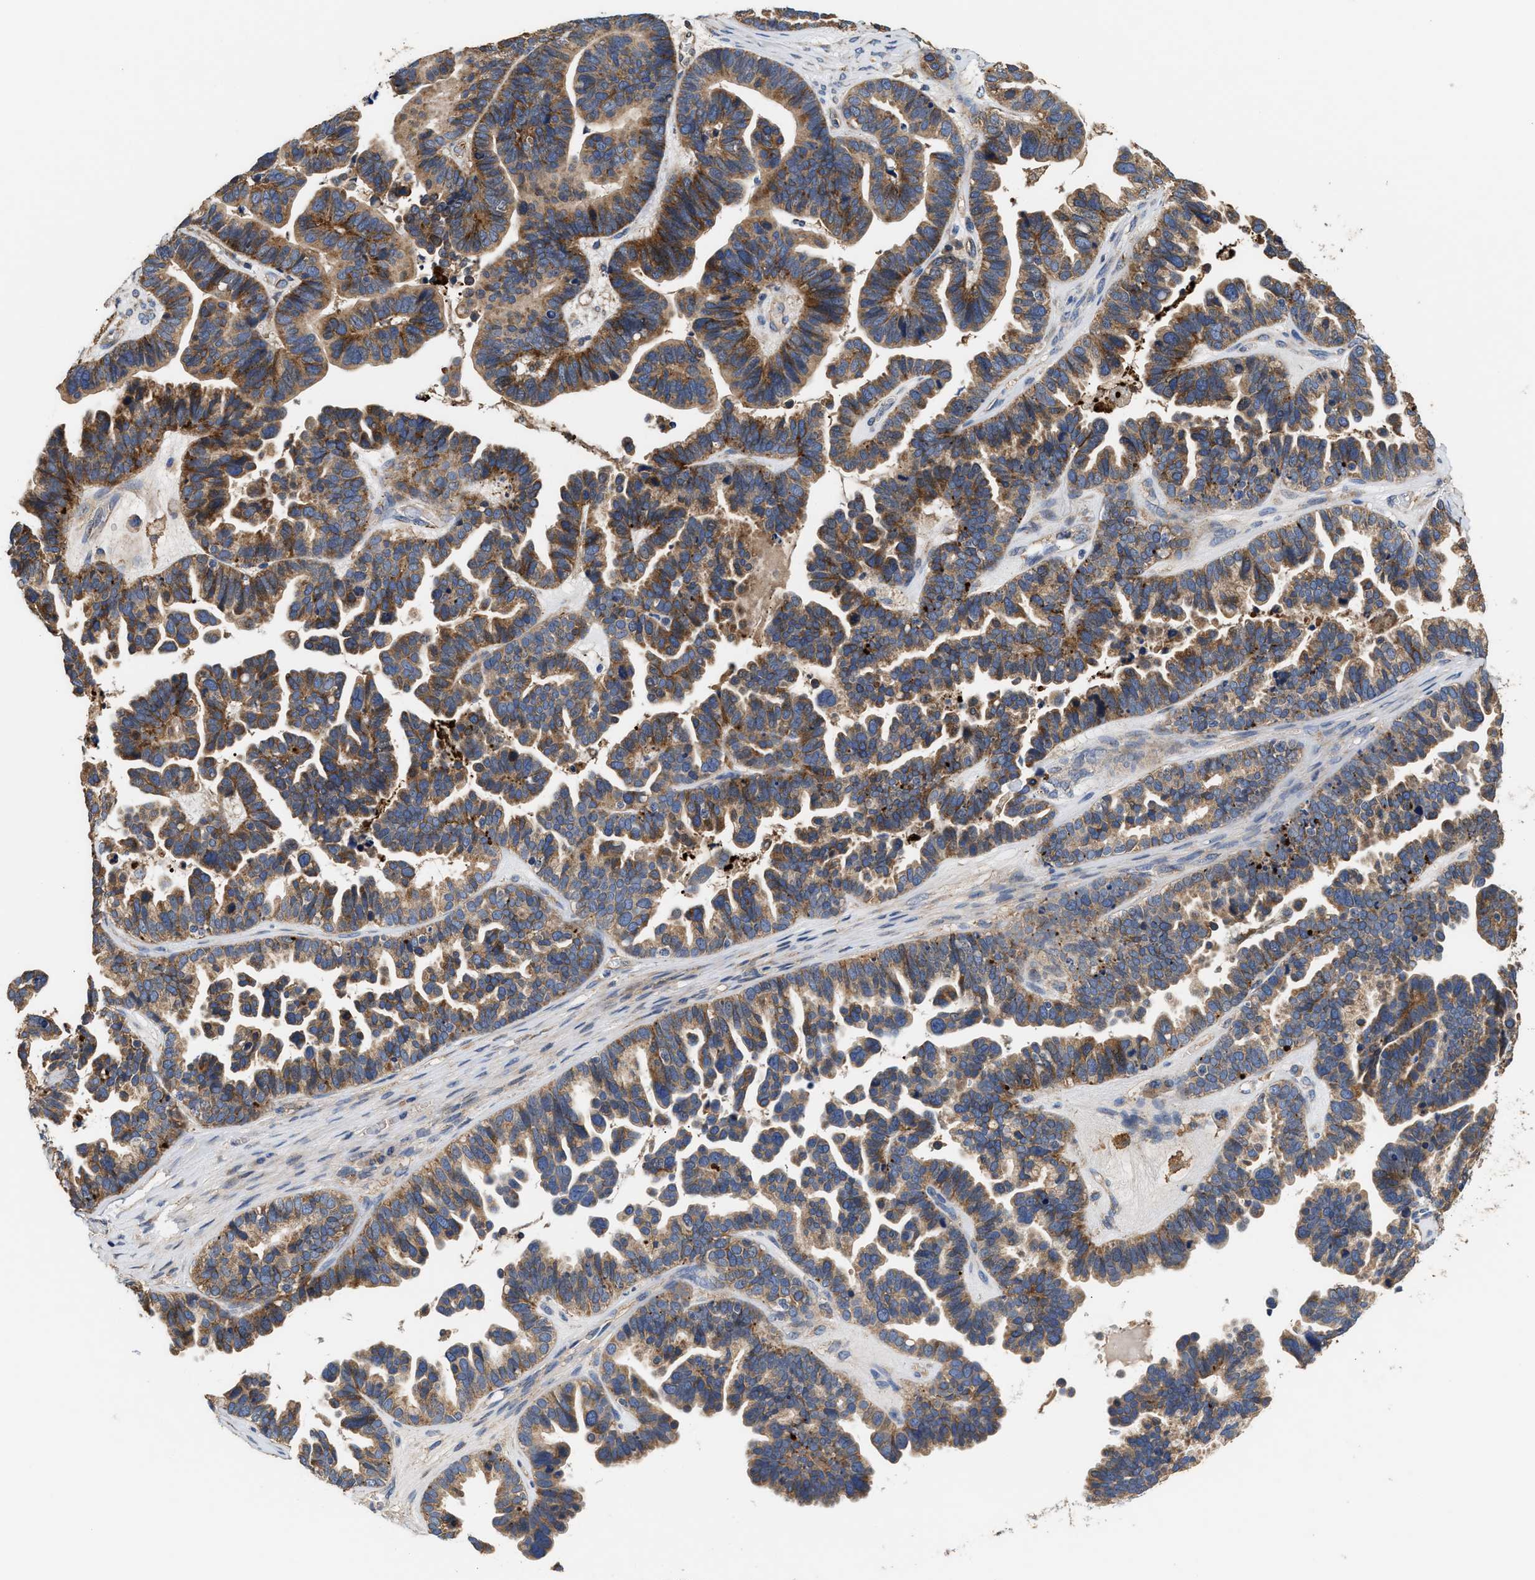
{"staining": {"intensity": "moderate", "quantity": ">75%", "location": "cytoplasmic/membranous"}, "tissue": "ovarian cancer", "cell_type": "Tumor cells", "image_type": "cancer", "snomed": [{"axis": "morphology", "description": "Cystadenocarcinoma, serous, NOS"}, {"axis": "topography", "description": "Ovary"}], "caption": "Protein positivity by IHC displays moderate cytoplasmic/membranous expression in about >75% of tumor cells in ovarian cancer.", "gene": "KLB", "patient": {"sex": "female", "age": 56}}